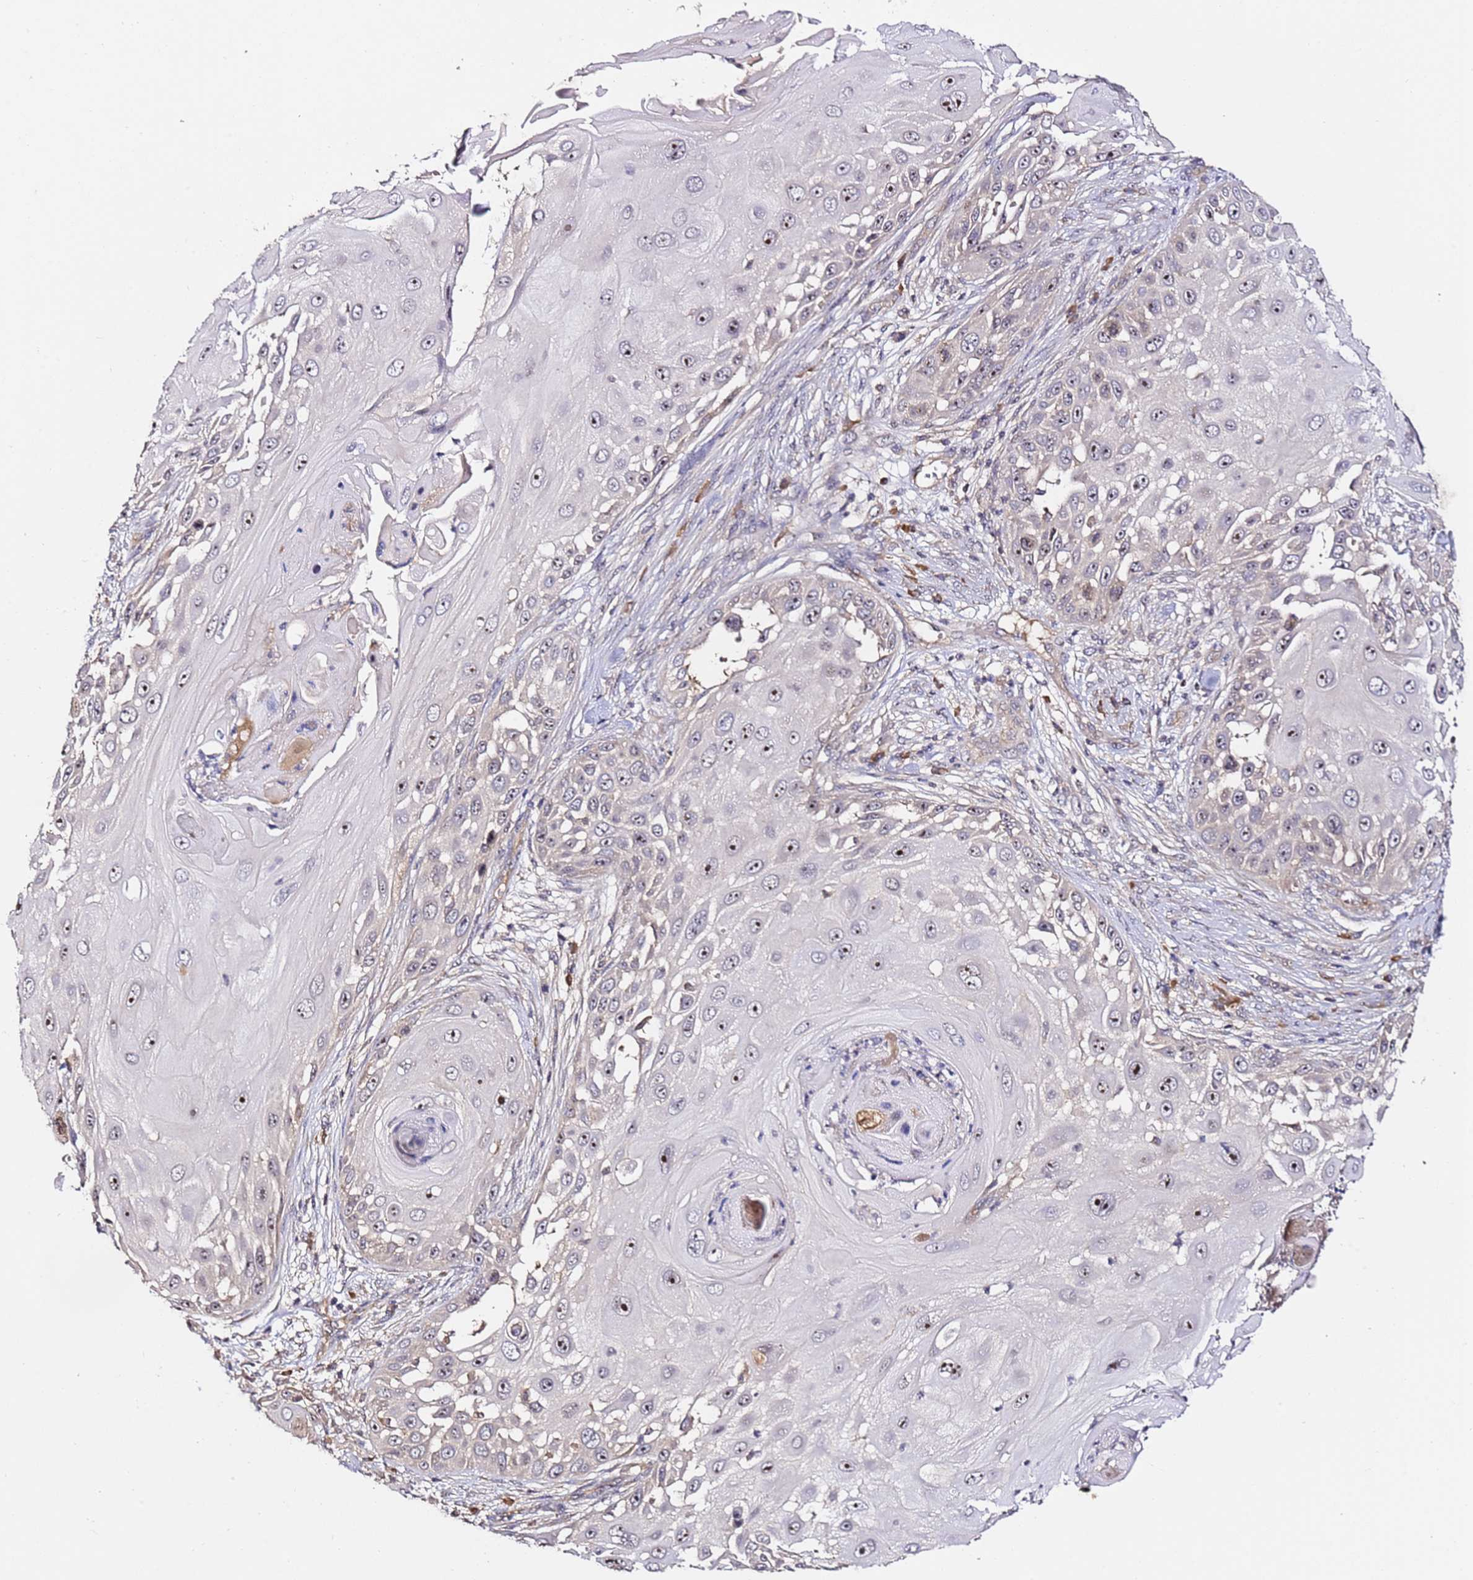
{"staining": {"intensity": "moderate", "quantity": "25%-75%", "location": "nuclear"}, "tissue": "skin cancer", "cell_type": "Tumor cells", "image_type": "cancer", "snomed": [{"axis": "morphology", "description": "Squamous cell carcinoma, NOS"}, {"axis": "topography", "description": "Skin"}], "caption": "About 25%-75% of tumor cells in skin cancer (squamous cell carcinoma) exhibit moderate nuclear protein positivity as visualized by brown immunohistochemical staining.", "gene": "DDX27", "patient": {"sex": "female", "age": 44}}